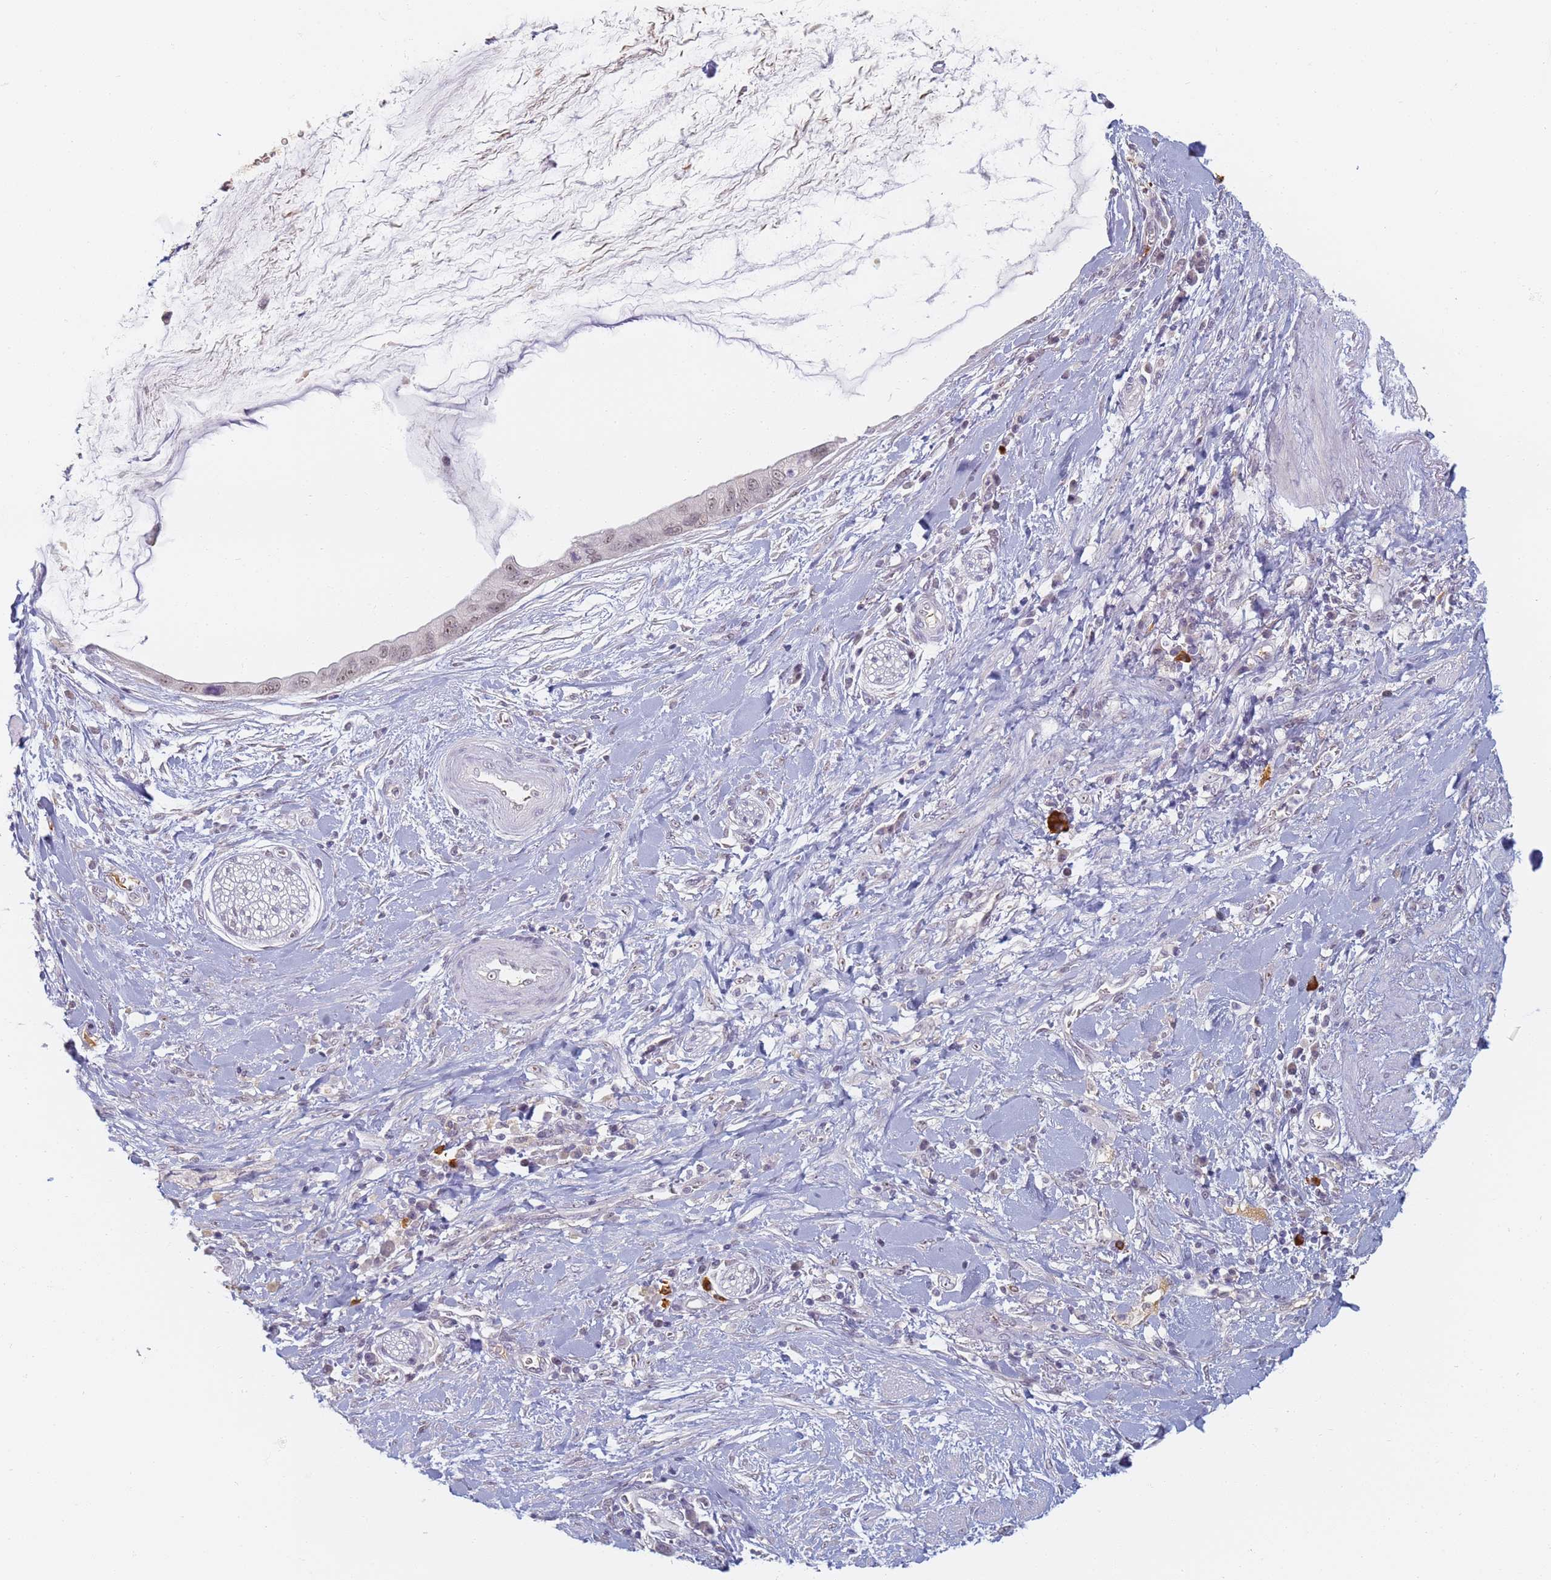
{"staining": {"intensity": "weak", "quantity": "25%-75%", "location": "nuclear"}, "tissue": "pancreatic cancer", "cell_type": "Tumor cells", "image_type": "cancer", "snomed": [{"axis": "morphology", "description": "Adenocarcinoma, NOS"}, {"axis": "topography", "description": "Pancreas"}], "caption": "Tumor cells exhibit low levels of weak nuclear positivity in approximately 25%-75% of cells in adenocarcinoma (pancreatic).", "gene": "SLC38A9", "patient": {"sex": "male", "age": 75}}